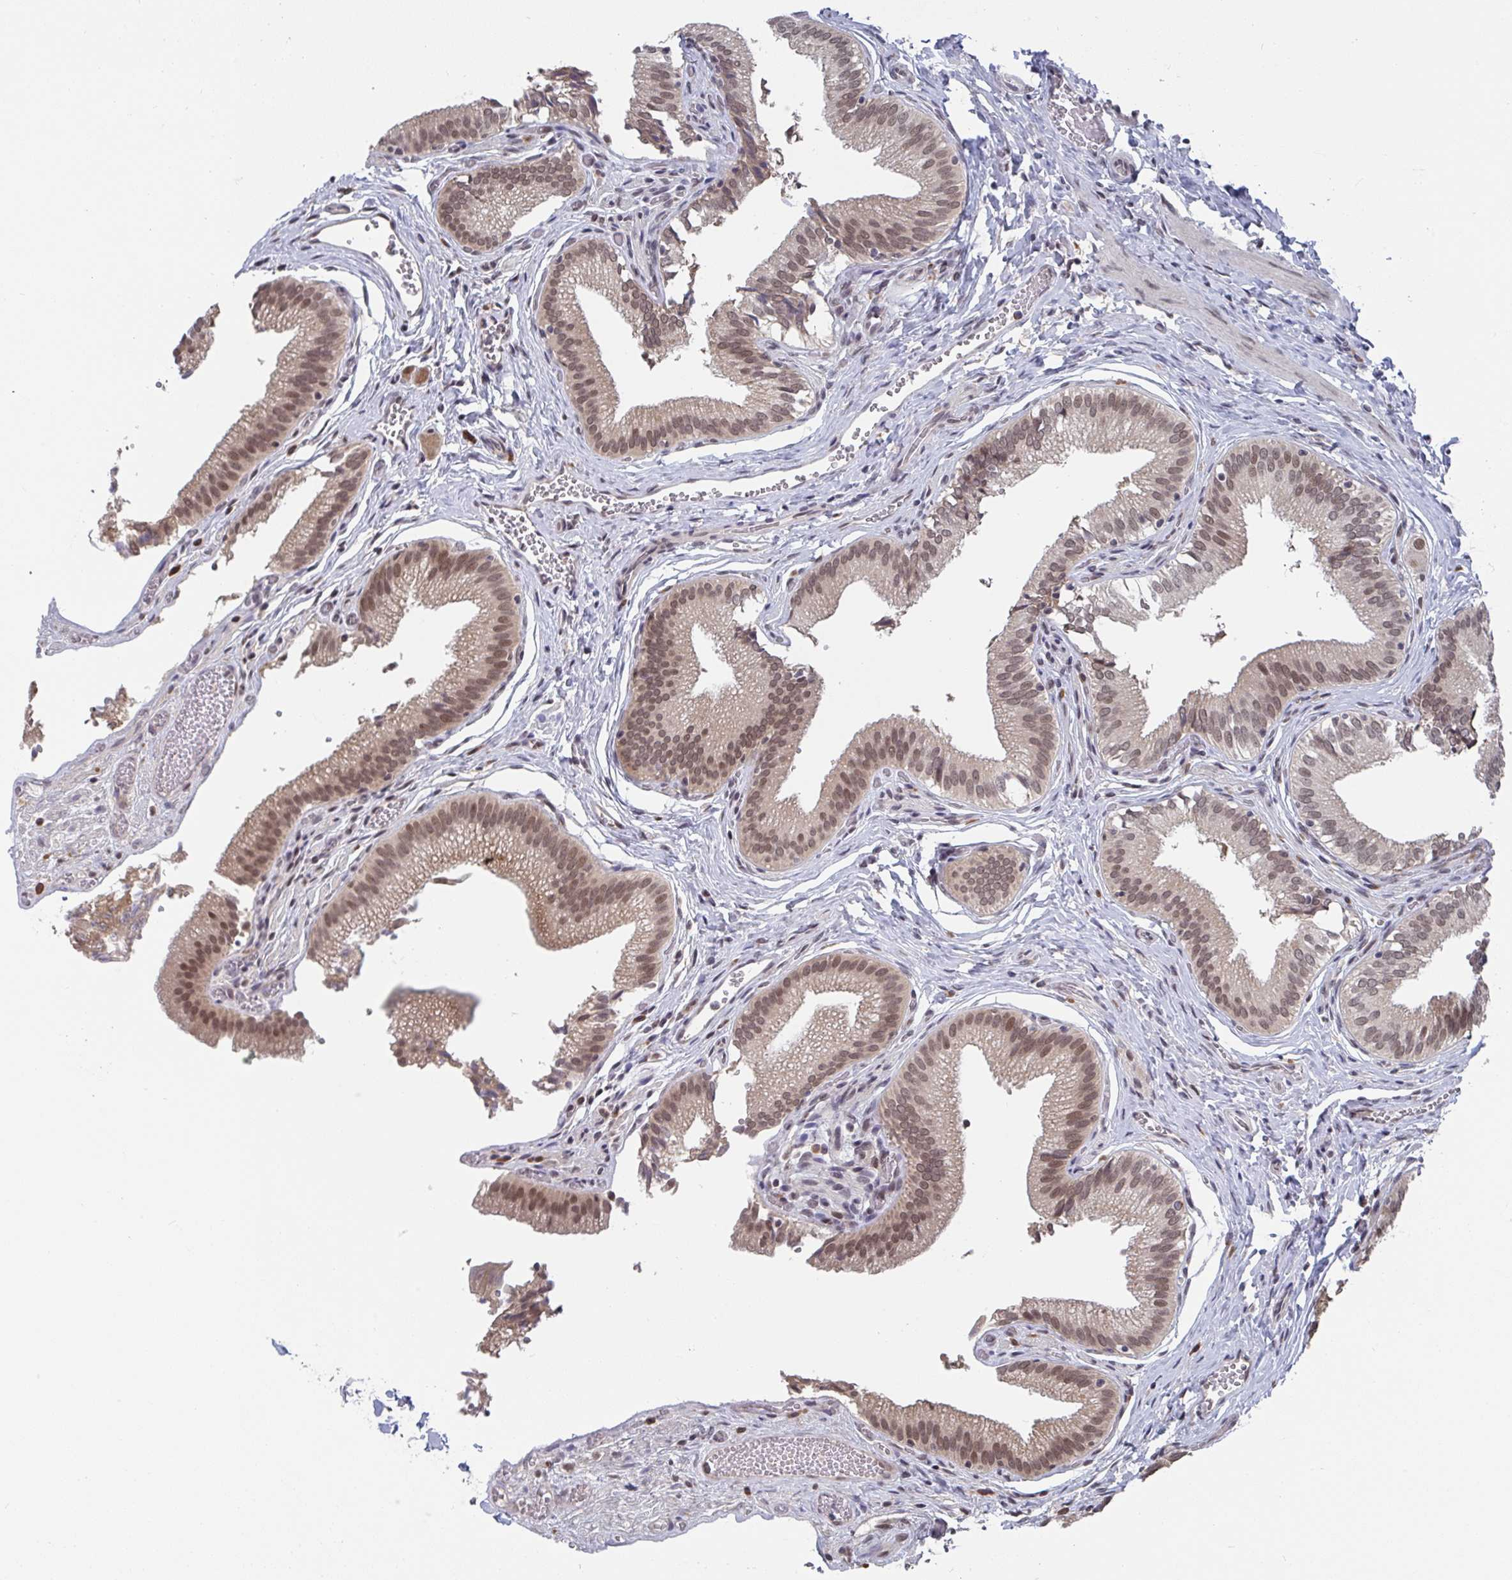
{"staining": {"intensity": "moderate", "quantity": ">75%", "location": "nuclear"}, "tissue": "gallbladder", "cell_type": "Glandular cells", "image_type": "normal", "snomed": [{"axis": "morphology", "description": "Normal tissue, NOS"}, {"axis": "topography", "description": "Gallbladder"}, {"axis": "topography", "description": "Peripheral nerve tissue"}], "caption": "Immunohistochemical staining of benign gallbladder displays moderate nuclear protein expression in about >75% of glandular cells. (DAB (3,3'-diaminobenzidine) = brown stain, brightfield microscopy at high magnification).", "gene": "JMJD1C", "patient": {"sex": "male", "age": 17}}